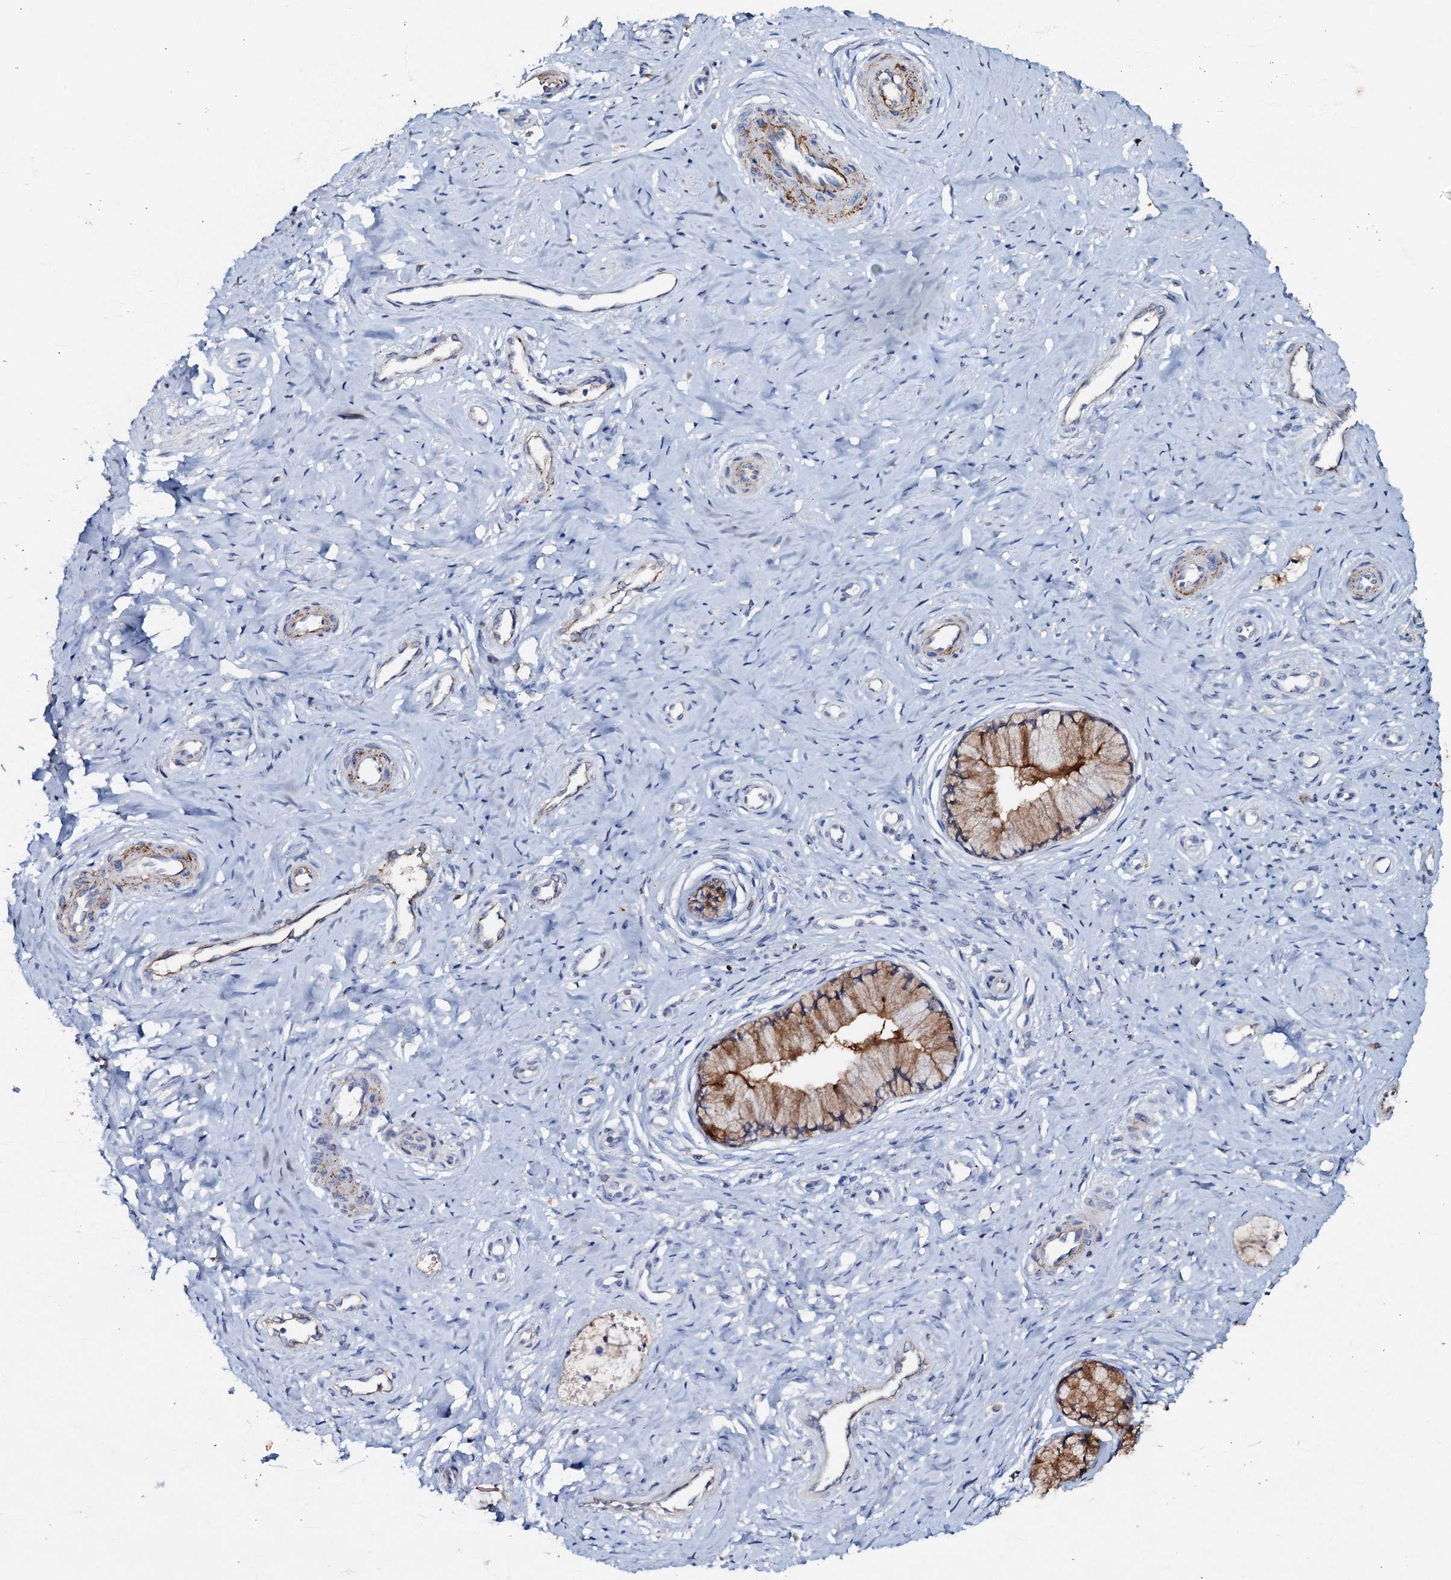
{"staining": {"intensity": "moderate", "quantity": "25%-75%", "location": "cytoplasmic/membranous"}, "tissue": "cervix", "cell_type": "Glandular cells", "image_type": "normal", "snomed": [{"axis": "morphology", "description": "Normal tissue, NOS"}, {"axis": "topography", "description": "Cervix"}], "caption": "Immunohistochemistry (IHC) (DAB (3,3'-diaminobenzidine)) staining of unremarkable cervix displays moderate cytoplasmic/membranous protein positivity in about 25%-75% of glandular cells. The protein is stained brown, and the nuclei are stained in blue (DAB IHC with brightfield microscopy, high magnification).", "gene": "MANSC4", "patient": {"sex": "female", "age": 36}}